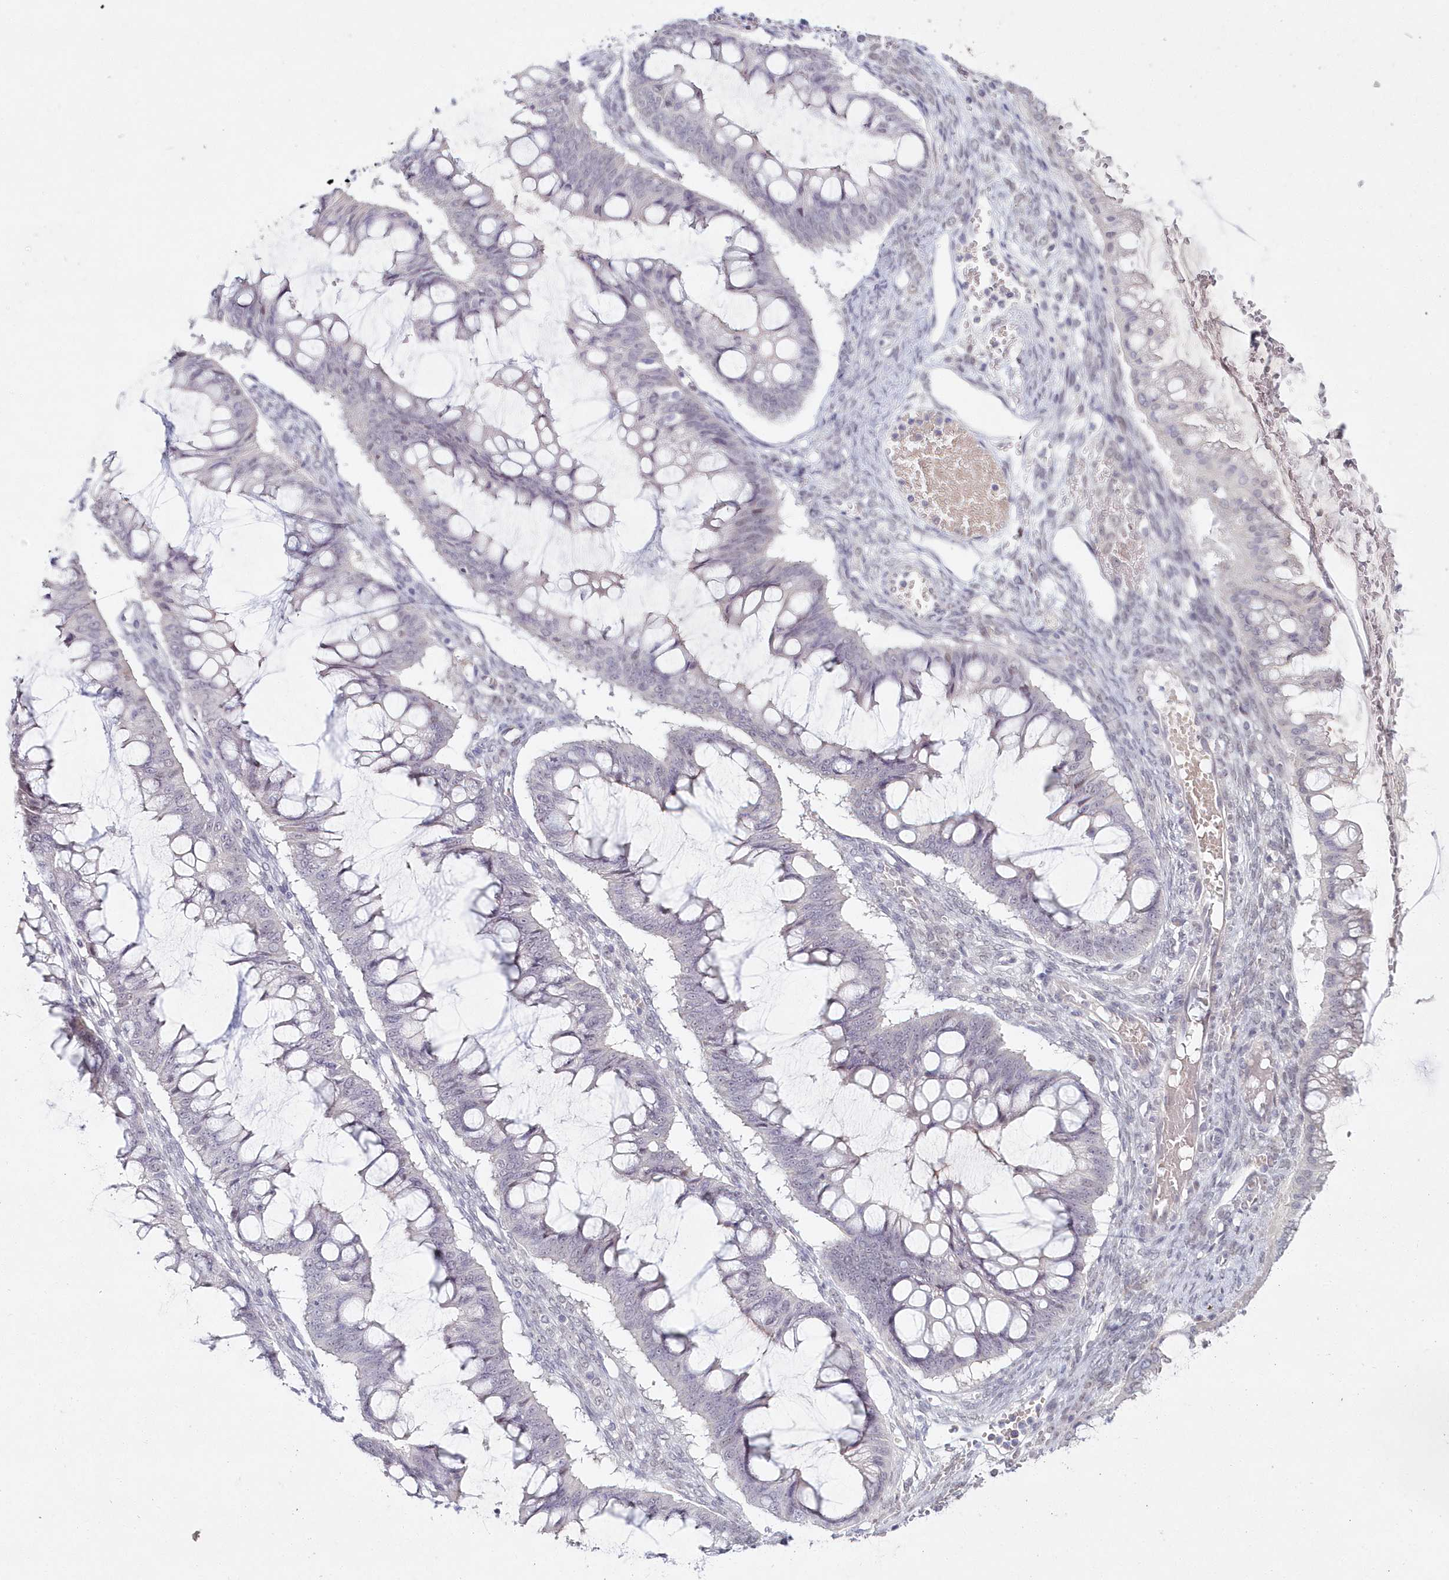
{"staining": {"intensity": "negative", "quantity": "none", "location": "none"}, "tissue": "ovarian cancer", "cell_type": "Tumor cells", "image_type": "cancer", "snomed": [{"axis": "morphology", "description": "Cystadenocarcinoma, mucinous, NOS"}, {"axis": "topography", "description": "Ovary"}], "caption": "This micrograph is of ovarian mucinous cystadenocarcinoma stained with immunohistochemistry to label a protein in brown with the nuclei are counter-stained blue. There is no staining in tumor cells.", "gene": "HYCC2", "patient": {"sex": "female", "age": 73}}